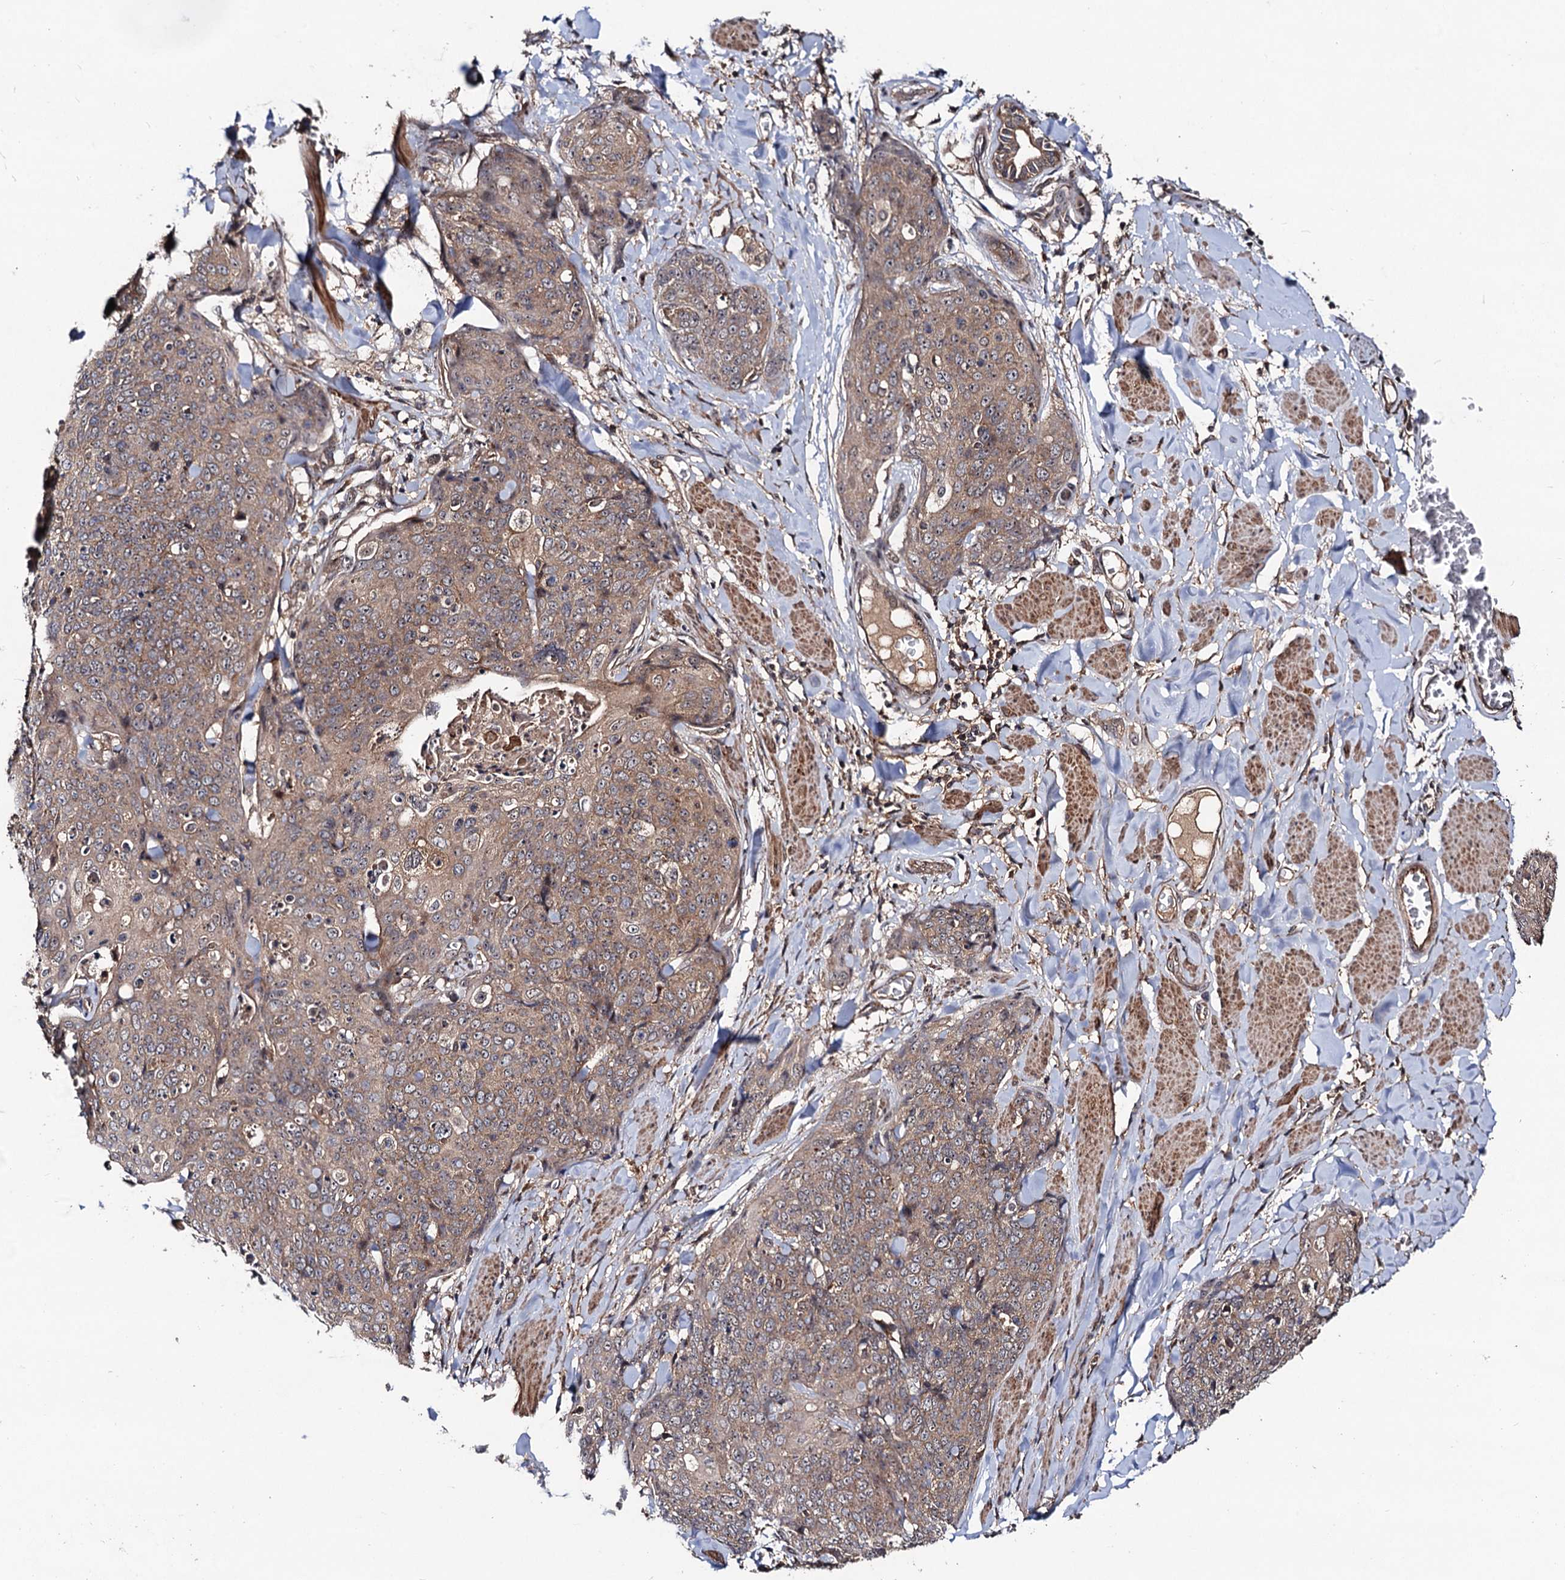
{"staining": {"intensity": "weak", "quantity": ">75%", "location": "cytoplasmic/membranous"}, "tissue": "skin cancer", "cell_type": "Tumor cells", "image_type": "cancer", "snomed": [{"axis": "morphology", "description": "Squamous cell carcinoma, NOS"}, {"axis": "topography", "description": "Skin"}, {"axis": "topography", "description": "Vulva"}], "caption": "Human skin cancer (squamous cell carcinoma) stained with a protein marker demonstrates weak staining in tumor cells.", "gene": "KXD1", "patient": {"sex": "female", "age": 85}}